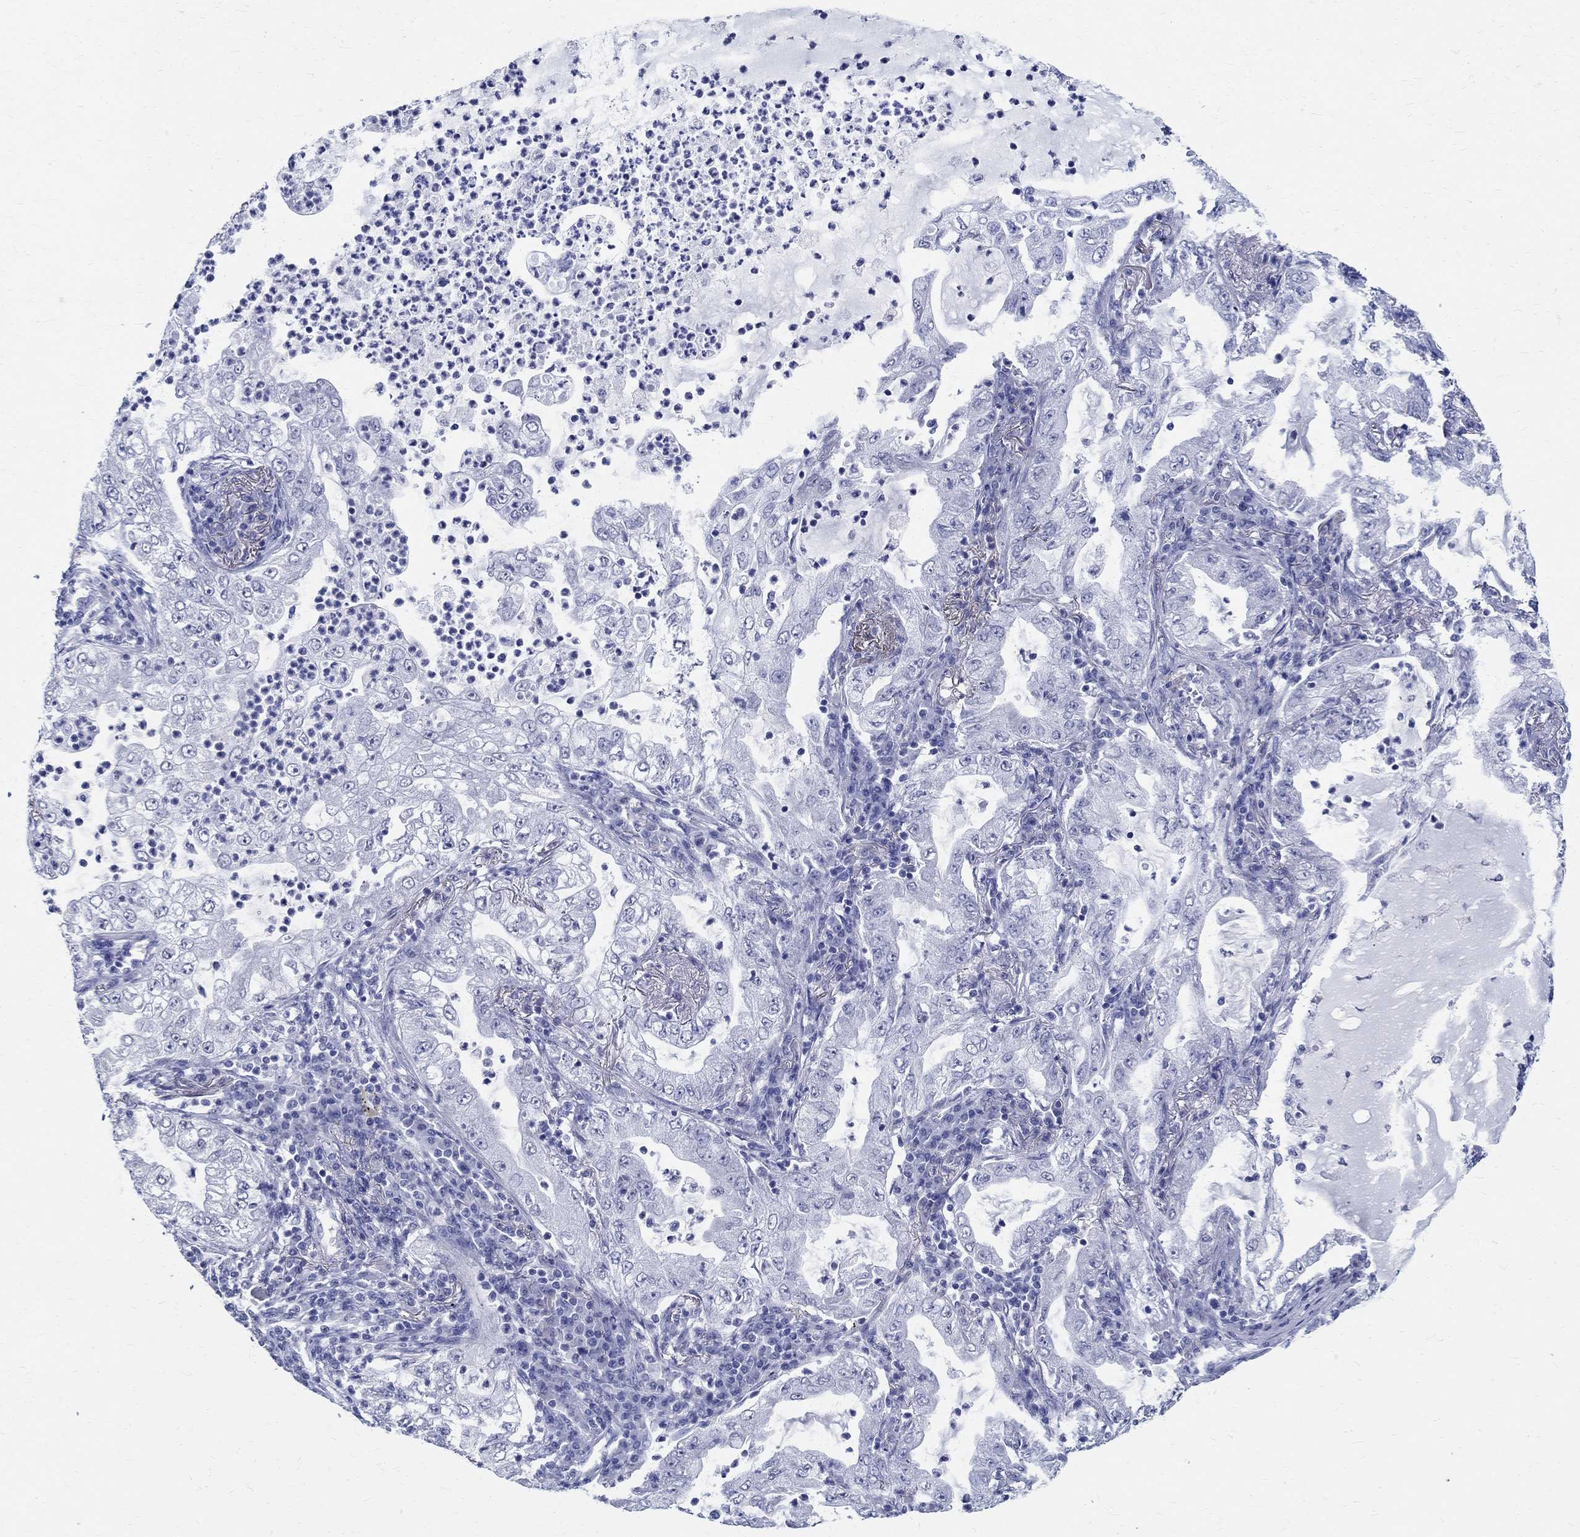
{"staining": {"intensity": "negative", "quantity": "none", "location": "none"}, "tissue": "lung cancer", "cell_type": "Tumor cells", "image_type": "cancer", "snomed": [{"axis": "morphology", "description": "Adenocarcinoma, NOS"}, {"axis": "topography", "description": "Lung"}], "caption": "This micrograph is of lung cancer (adenocarcinoma) stained with IHC to label a protein in brown with the nuclei are counter-stained blue. There is no staining in tumor cells.", "gene": "TSPAN16", "patient": {"sex": "female", "age": 73}}